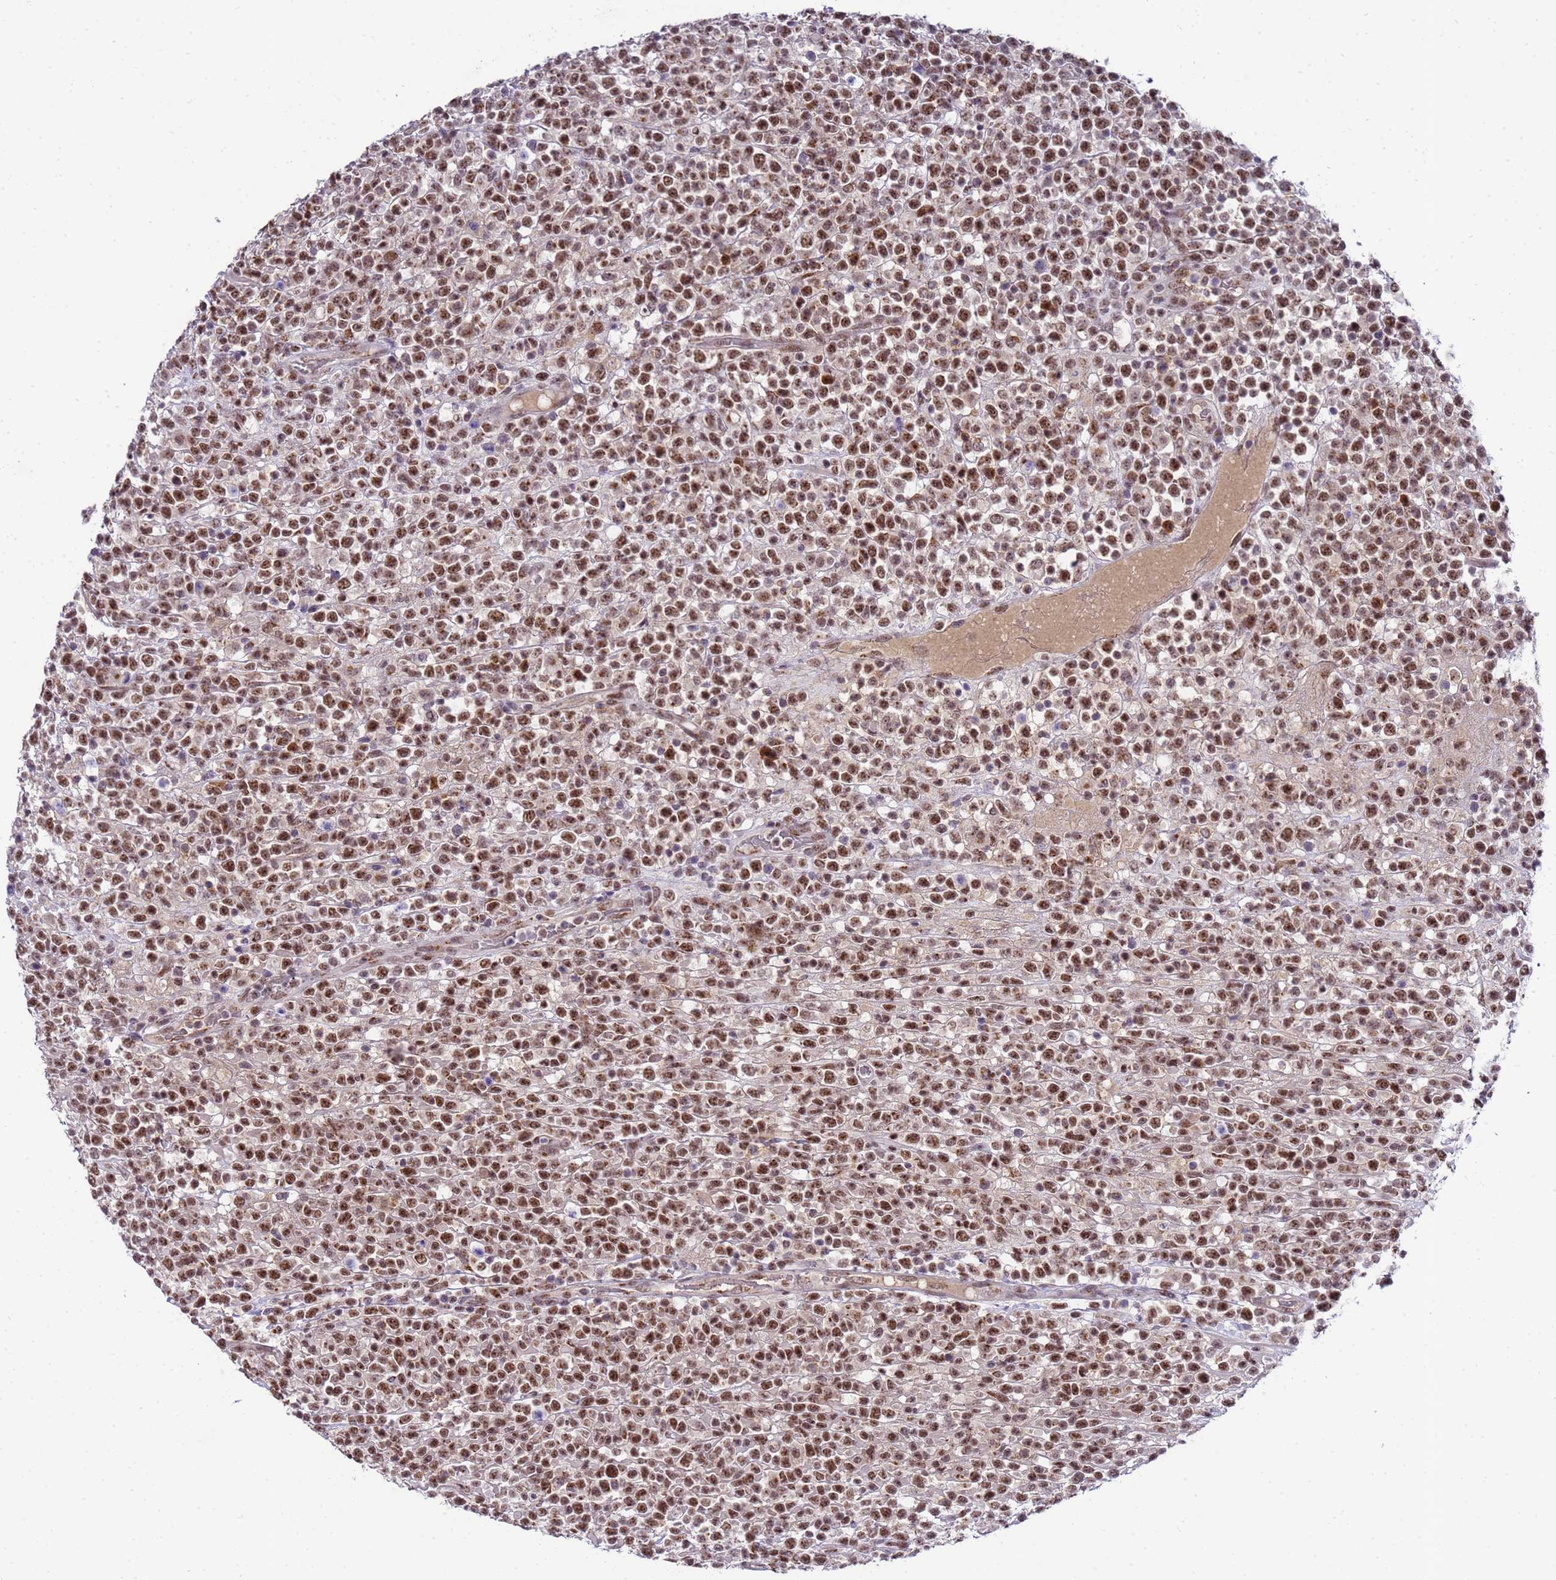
{"staining": {"intensity": "moderate", "quantity": ">75%", "location": "nuclear"}, "tissue": "lymphoma", "cell_type": "Tumor cells", "image_type": "cancer", "snomed": [{"axis": "morphology", "description": "Malignant lymphoma, non-Hodgkin's type, High grade"}, {"axis": "topography", "description": "Colon"}], "caption": "IHC photomicrograph of human high-grade malignant lymphoma, non-Hodgkin's type stained for a protein (brown), which shows medium levels of moderate nuclear staining in about >75% of tumor cells.", "gene": "C19orf47", "patient": {"sex": "female", "age": 53}}